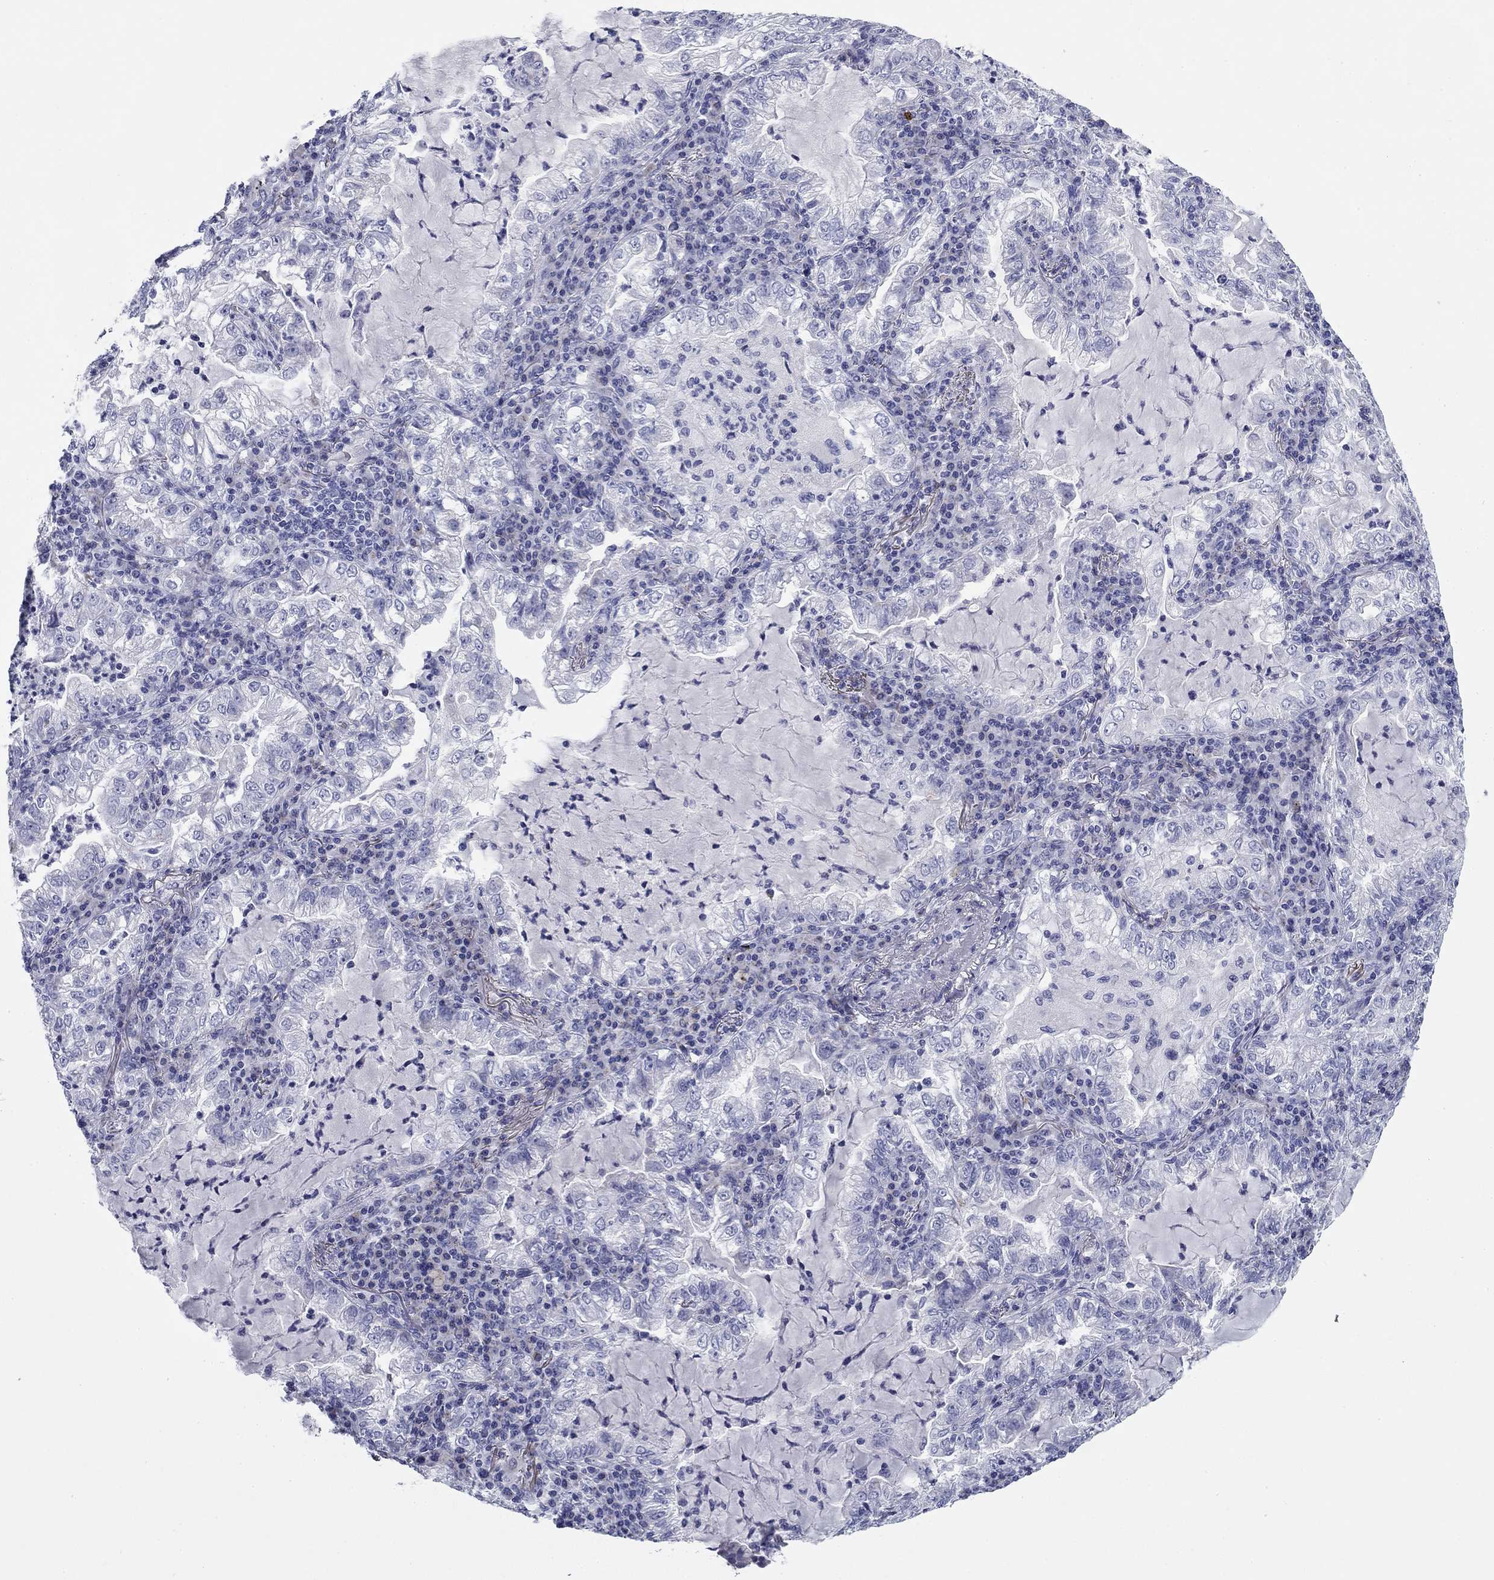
{"staining": {"intensity": "negative", "quantity": "none", "location": "none"}, "tissue": "lung cancer", "cell_type": "Tumor cells", "image_type": "cancer", "snomed": [{"axis": "morphology", "description": "Adenocarcinoma, NOS"}, {"axis": "topography", "description": "Lung"}], "caption": "Immunohistochemical staining of human adenocarcinoma (lung) reveals no significant expression in tumor cells.", "gene": "ZP2", "patient": {"sex": "female", "age": 73}}